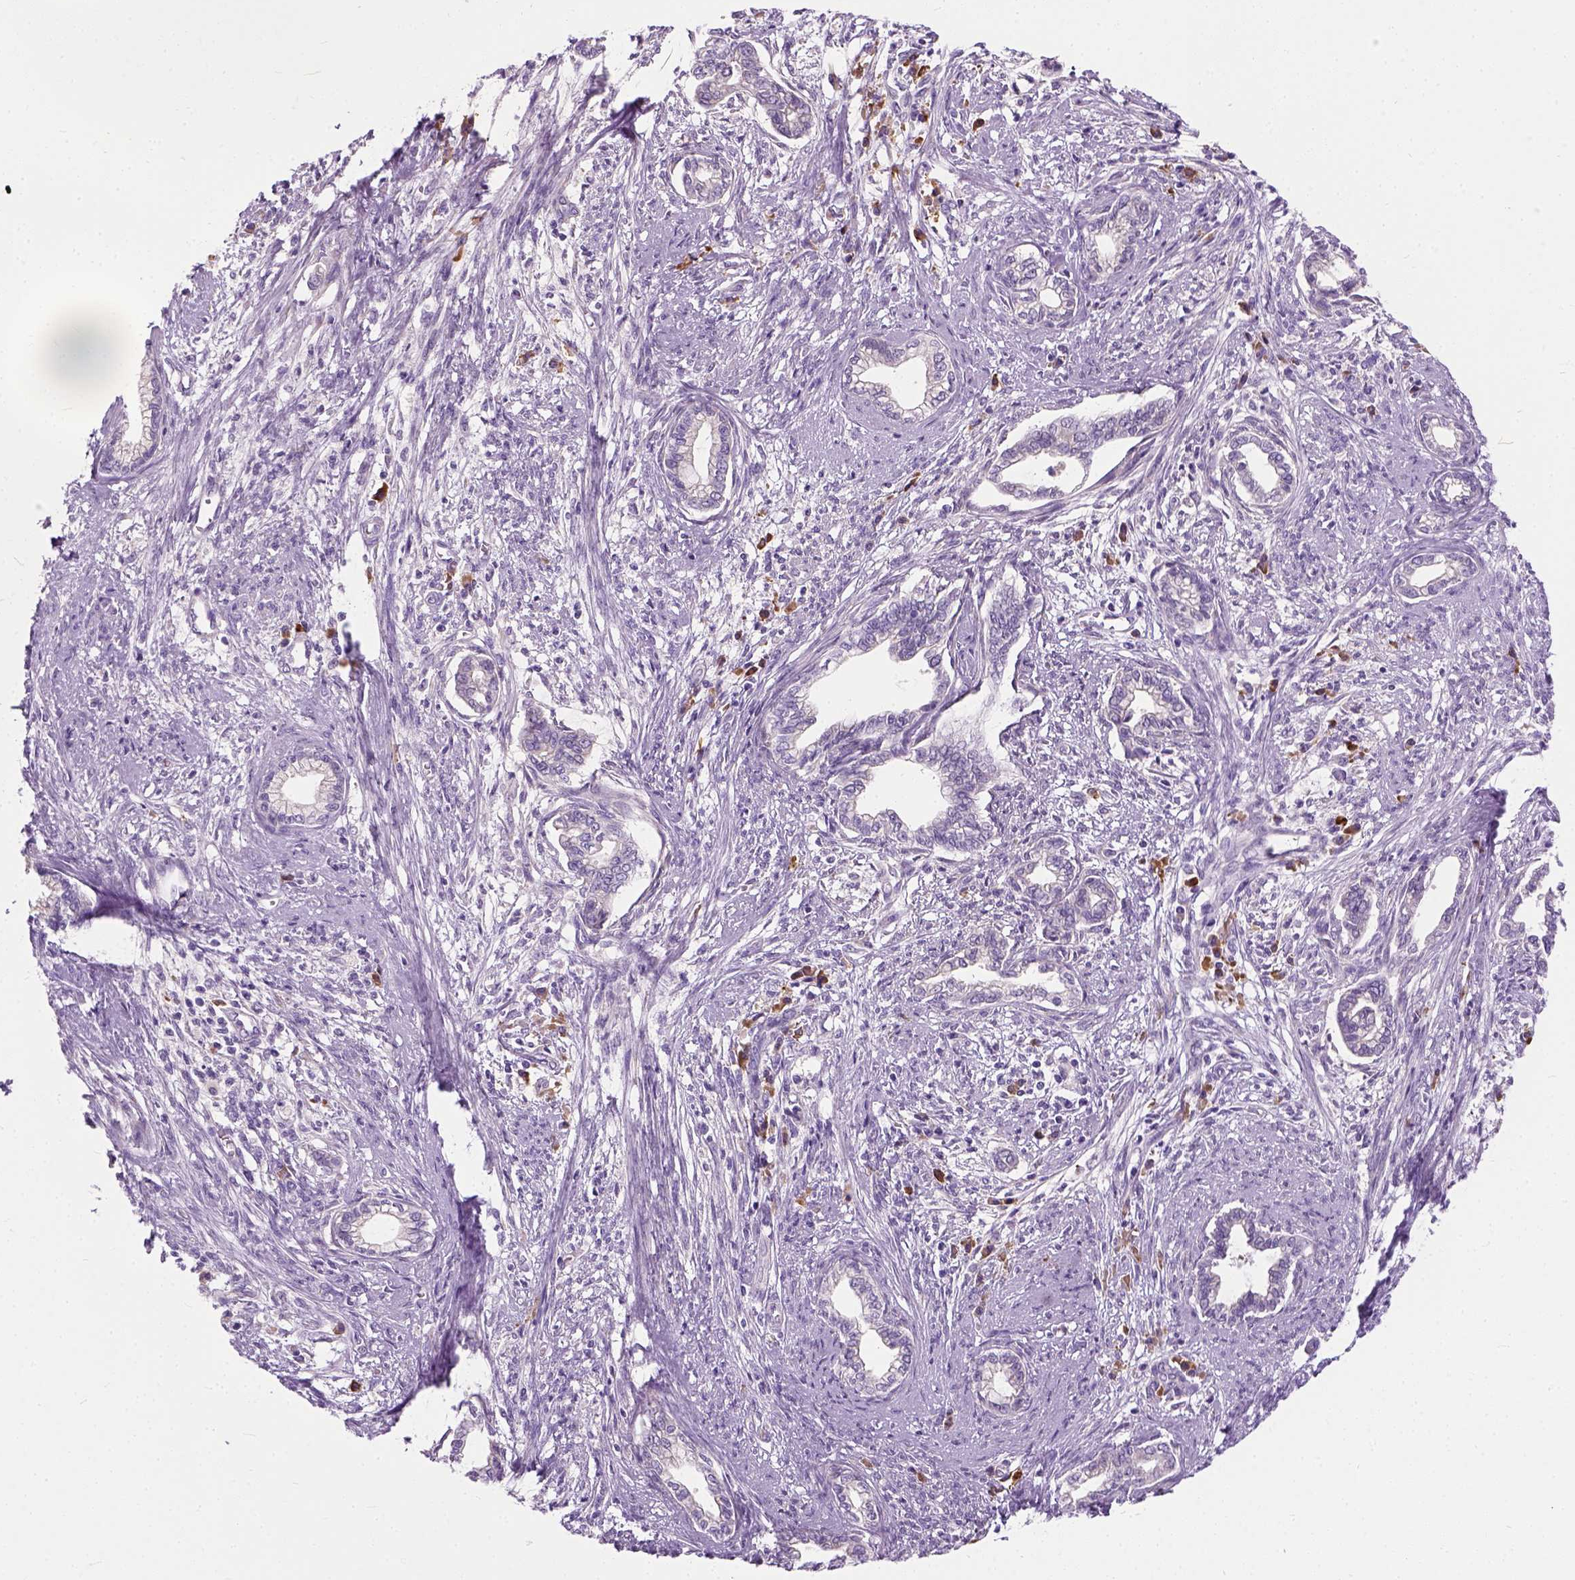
{"staining": {"intensity": "negative", "quantity": "none", "location": "none"}, "tissue": "cervical cancer", "cell_type": "Tumor cells", "image_type": "cancer", "snomed": [{"axis": "morphology", "description": "Adenocarcinoma, NOS"}, {"axis": "topography", "description": "Cervix"}], "caption": "A histopathology image of cervical cancer stained for a protein exhibits no brown staining in tumor cells.", "gene": "TRIM72", "patient": {"sex": "female", "age": 62}}